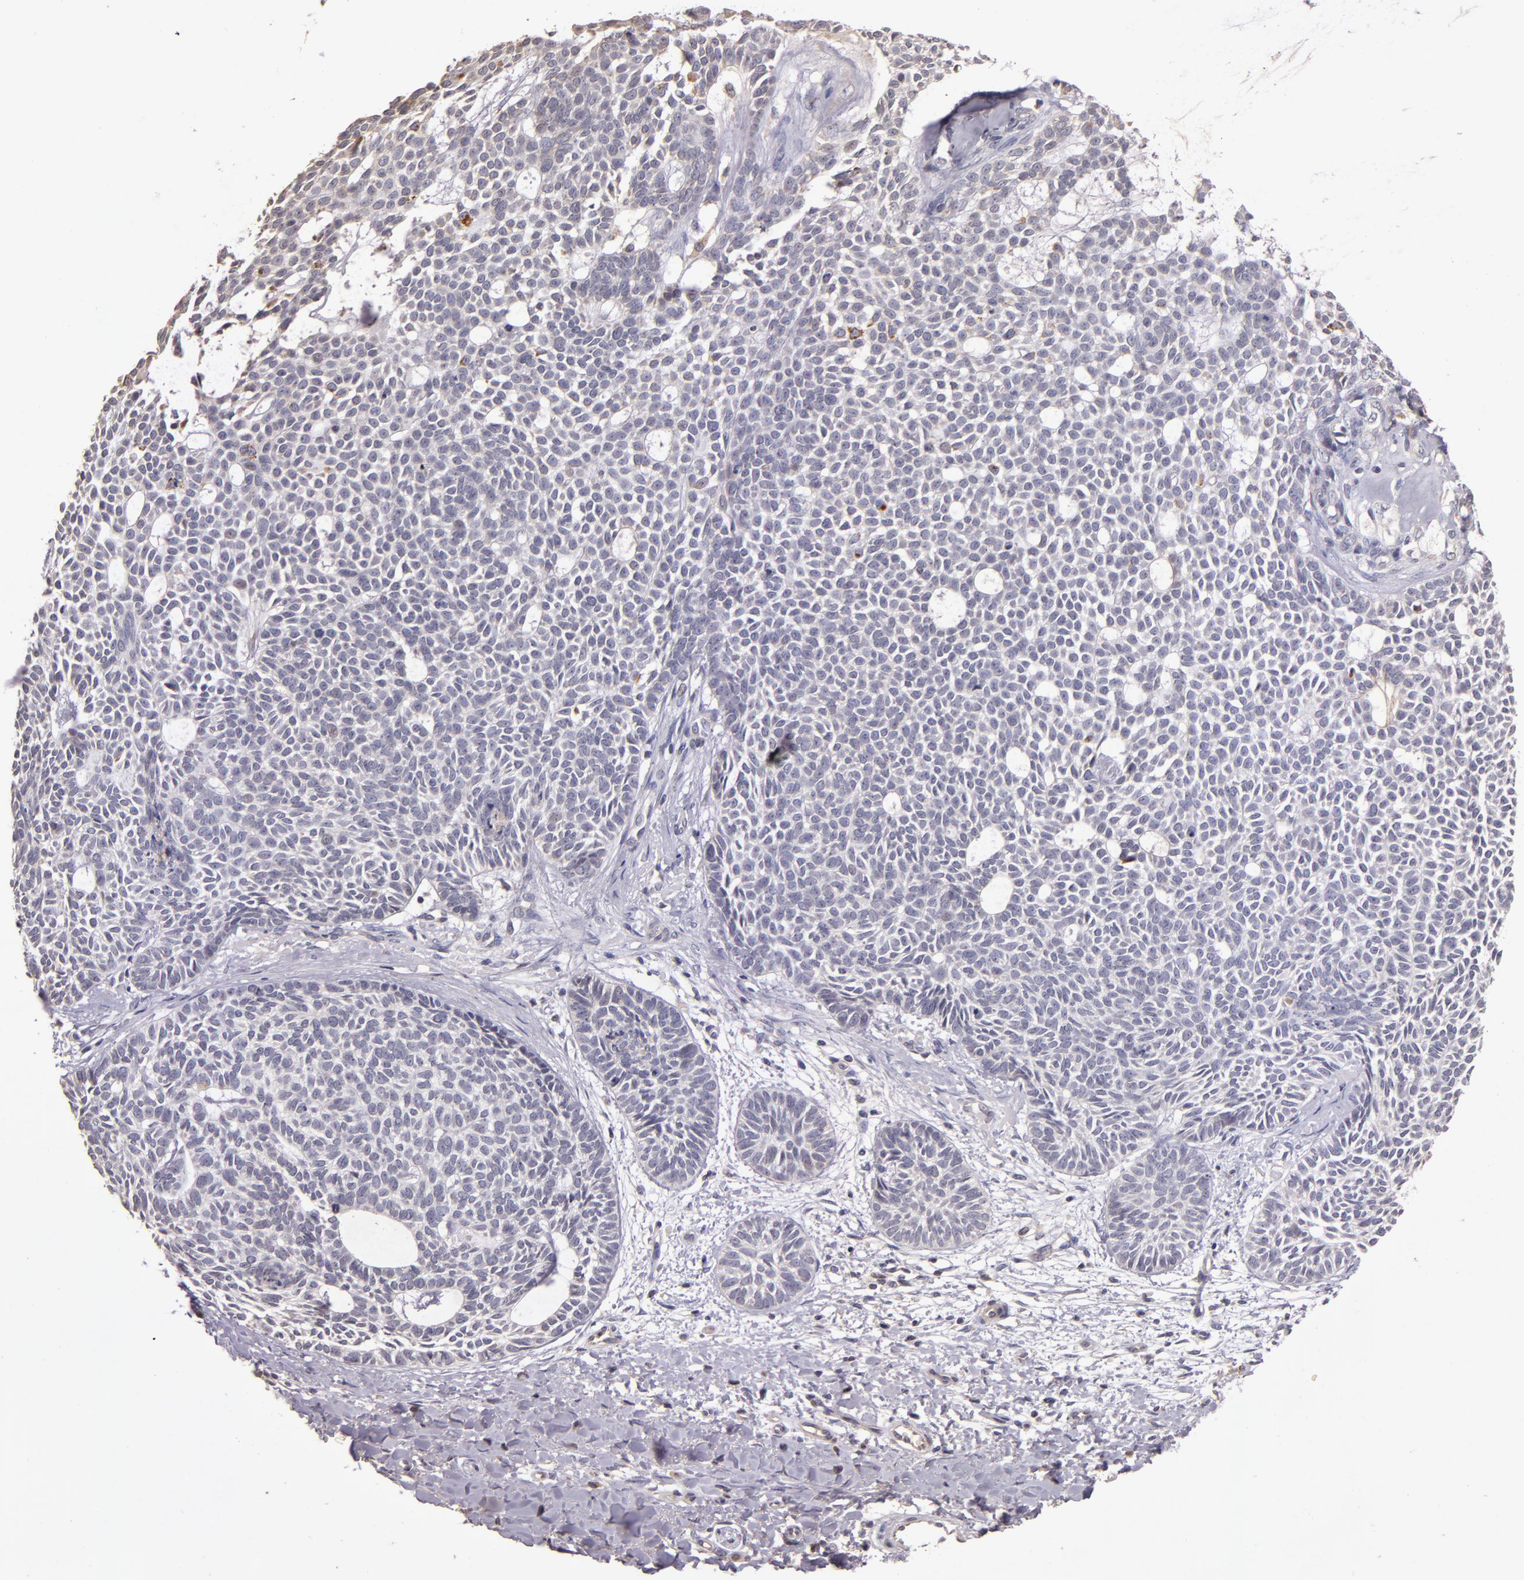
{"staining": {"intensity": "negative", "quantity": "none", "location": "none"}, "tissue": "skin cancer", "cell_type": "Tumor cells", "image_type": "cancer", "snomed": [{"axis": "morphology", "description": "Basal cell carcinoma"}, {"axis": "topography", "description": "Skin"}], "caption": "High magnification brightfield microscopy of basal cell carcinoma (skin) stained with DAB (brown) and counterstained with hematoxylin (blue): tumor cells show no significant staining.", "gene": "ABL1", "patient": {"sex": "male", "age": 75}}